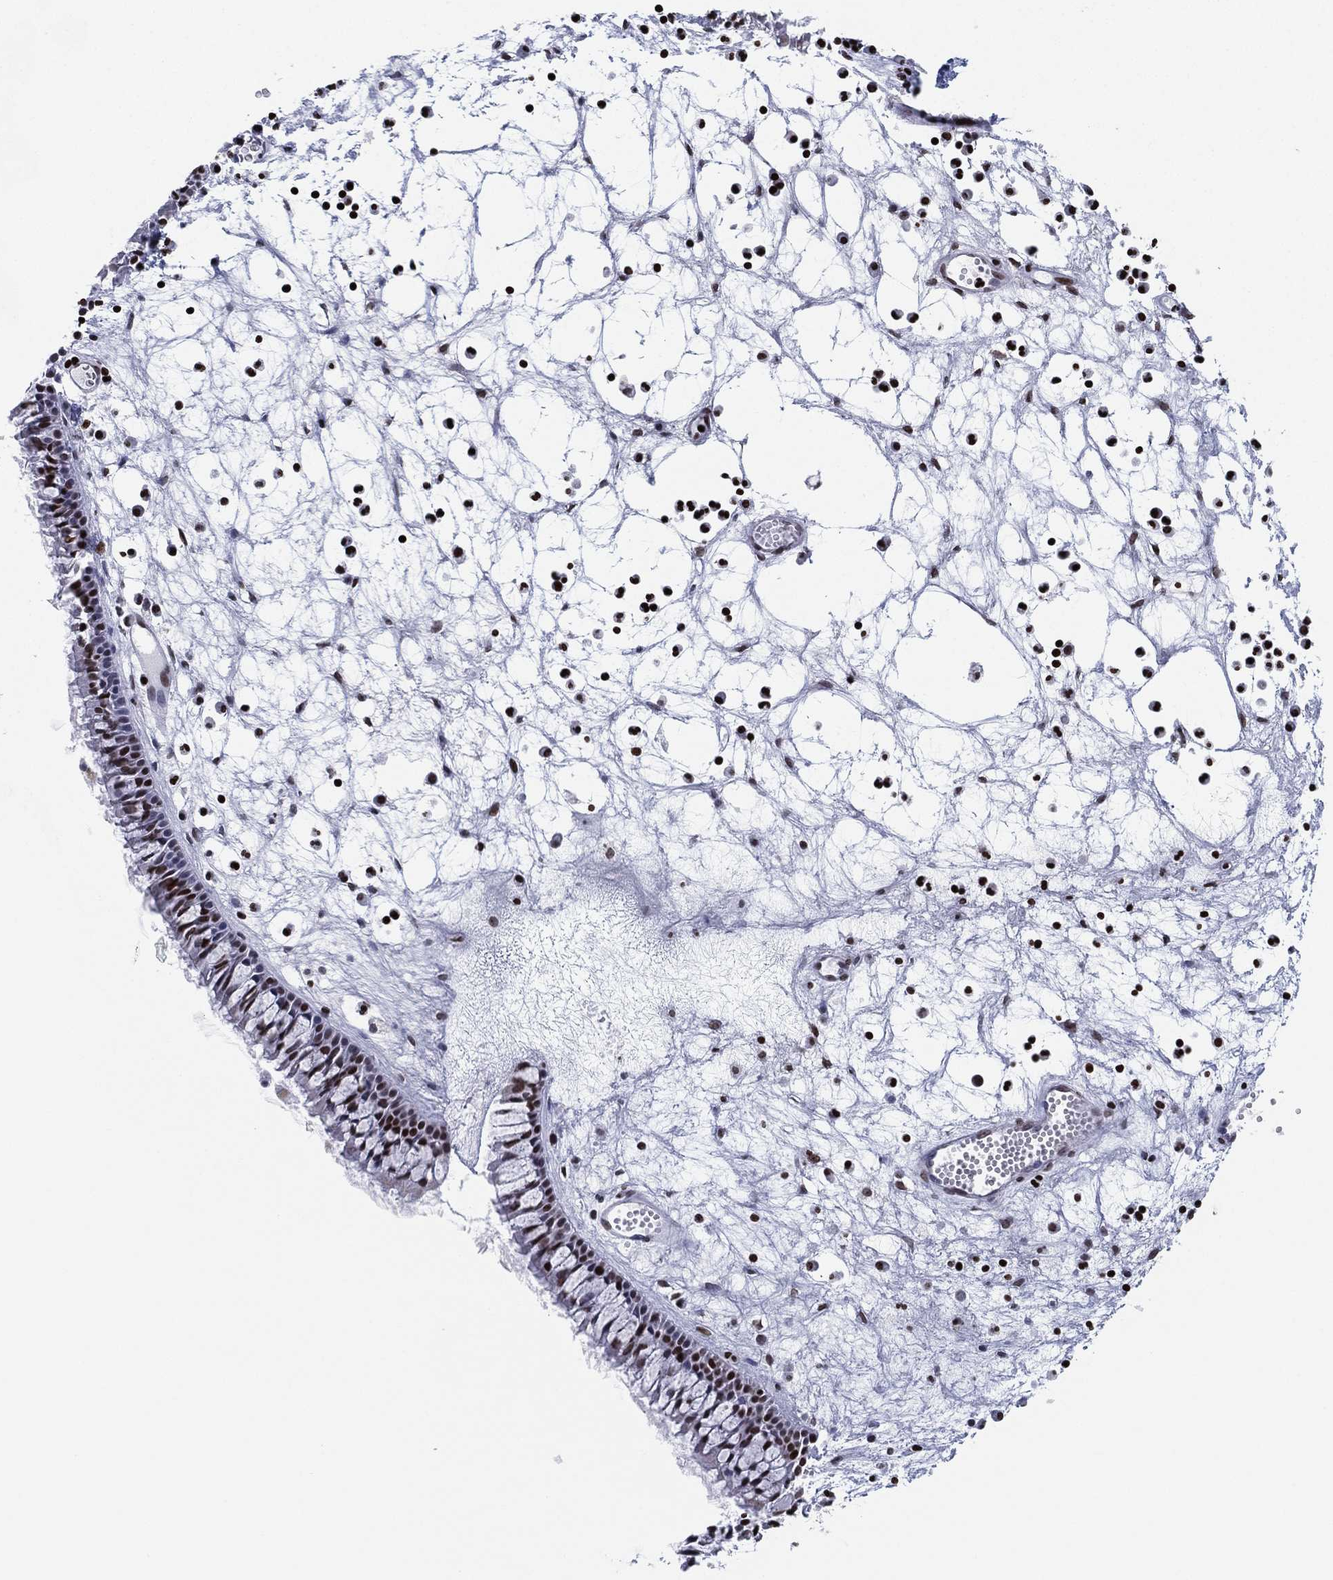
{"staining": {"intensity": "strong", "quantity": "25%-75%", "location": "nuclear"}, "tissue": "nasopharynx", "cell_type": "Respiratory epithelial cells", "image_type": "normal", "snomed": [{"axis": "morphology", "description": "Normal tissue, NOS"}, {"axis": "topography", "description": "Nasopharynx"}], "caption": "Respiratory epithelial cells exhibit high levels of strong nuclear expression in approximately 25%-75% of cells in normal nasopharynx. (brown staining indicates protein expression, while blue staining denotes nuclei).", "gene": "MFSD14A", "patient": {"sex": "female", "age": 47}}